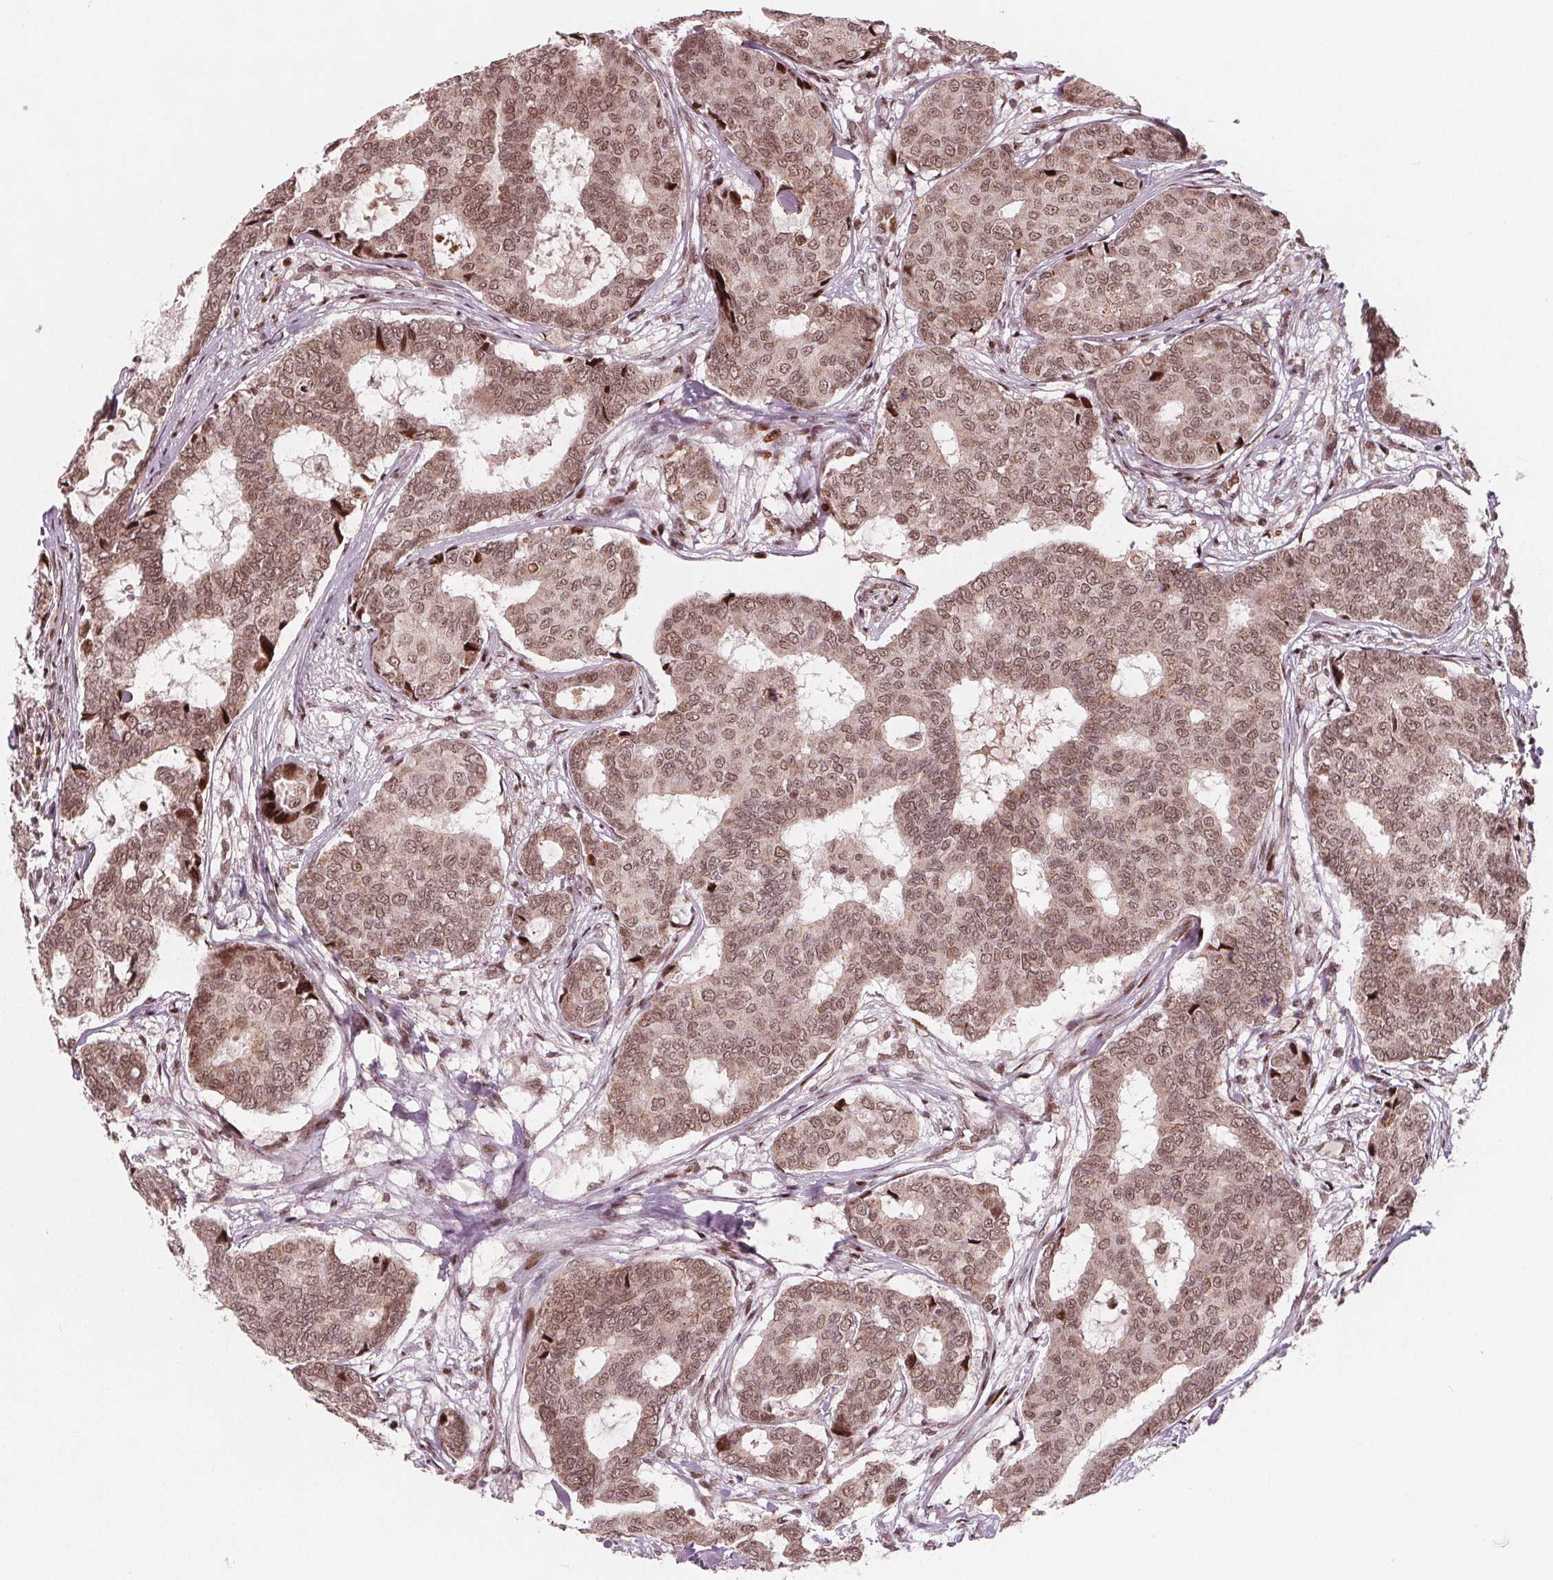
{"staining": {"intensity": "moderate", "quantity": ">75%", "location": "cytoplasmic/membranous,nuclear"}, "tissue": "breast cancer", "cell_type": "Tumor cells", "image_type": "cancer", "snomed": [{"axis": "morphology", "description": "Duct carcinoma"}, {"axis": "topography", "description": "Breast"}], "caption": "Moderate cytoplasmic/membranous and nuclear expression is appreciated in about >75% of tumor cells in breast intraductal carcinoma.", "gene": "SNRNP35", "patient": {"sex": "female", "age": 75}}